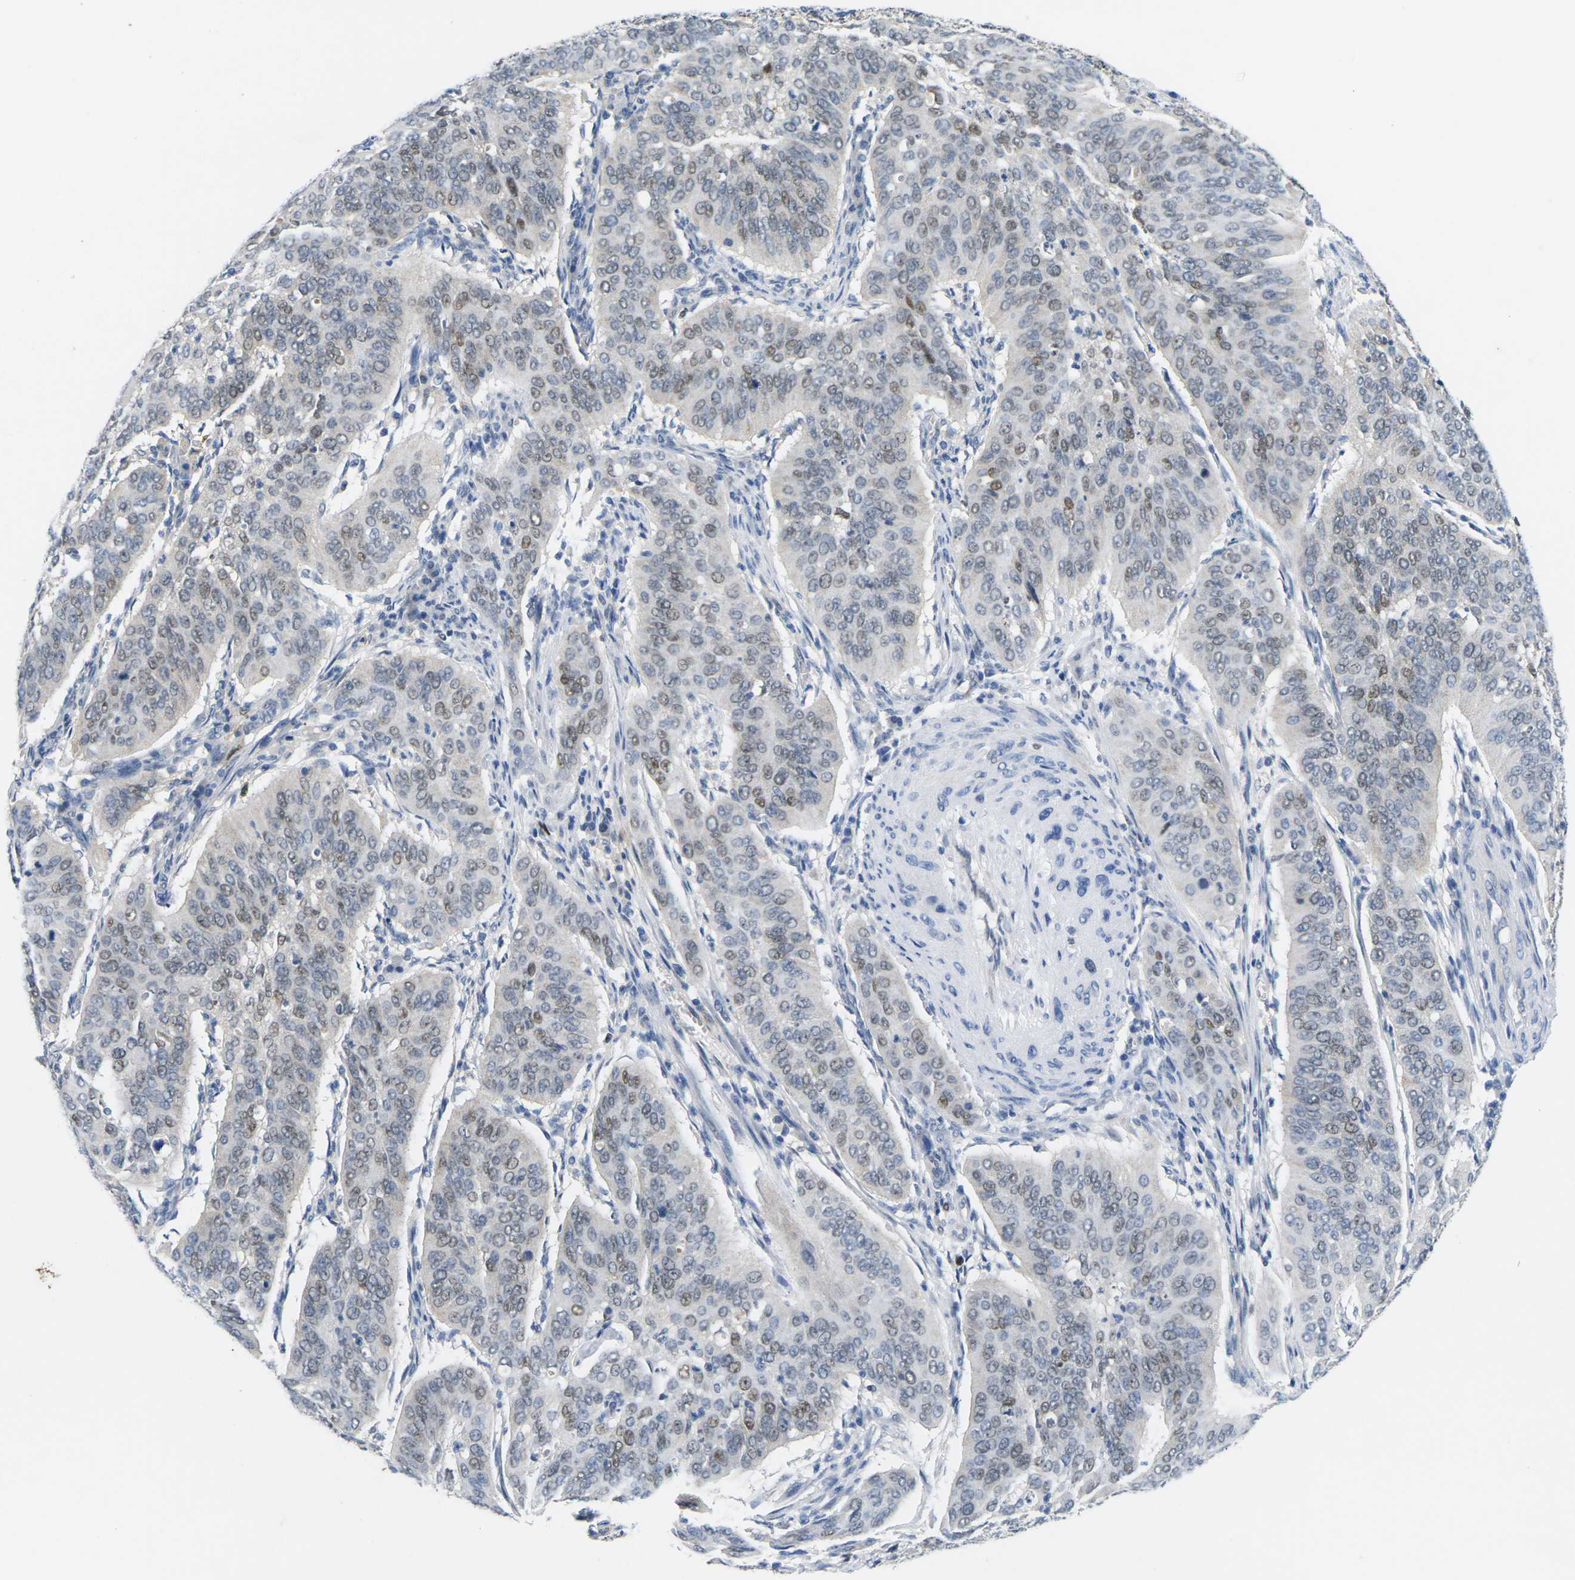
{"staining": {"intensity": "moderate", "quantity": "25%-75%", "location": "nuclear"}, "tissue": "cervical cancer", "cell_type": "Tumor cells", "image_type": "cancer", "snomed": [{"axis": "morphology", "description": "Normal tissue, NOS"}, {"axis": "morphology", "description": "Squamous cell carcinoma, NOS"}, {"axis": "topography", "description": "Cervix"}], "caption": "High-magnification brightfield microscopy of cervical cancer (squamous cell carcinoma) stained with DAB (brown) and counterstained with hematoxylin (blue). tumor cells exhibit moderate nuclear expression is identified in approximately25%-75% of cells.", "gene": "CDK2", "patient": {"sex": "female", "age": 39}}